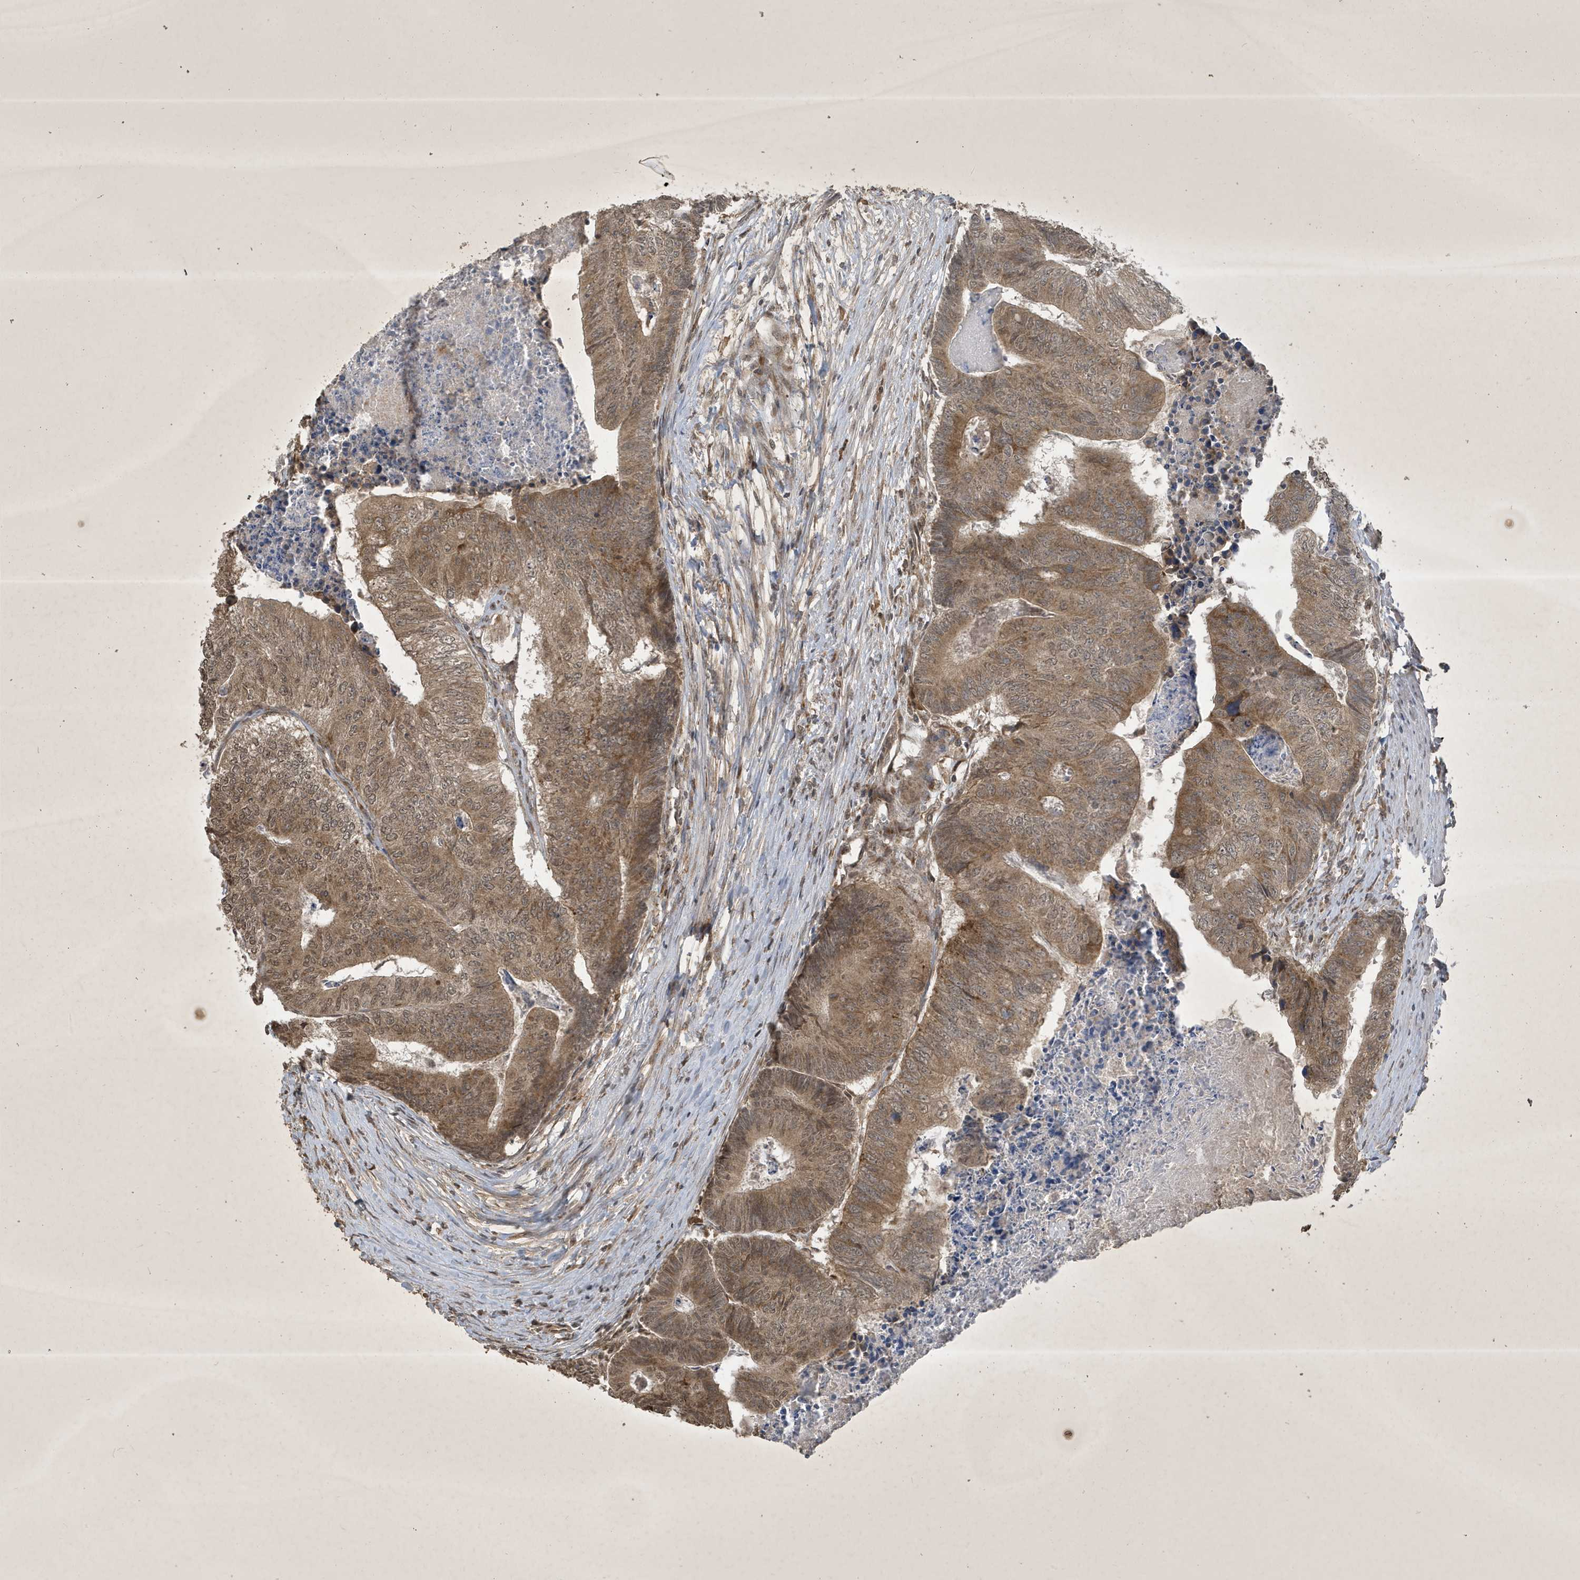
{"staining": {"intensity": "moderate", "quantity": ">75%", "location": "cytoplasmic/membranous,nuclear"}, "tissue": "colorectal cancer", "cell_type": "Tumor cells", "image_type": "cancer", "snomed": [{"axis": "morphology", "description": "Adenocarcinoma, NOS"}, {"axis": "topography", "description": "Colon"}], "caption": "Immunohistochemical staining of colorectal cancer (adenocarcinoma) reveals medium levels of moderate cytoplasmic/membranous and nuclear protein expression in approximately >75% of tumor cells. The staining was performed using DAB to visualize the protein expression in brown, while the nuclei were stained in blue with hematoxylin (Magnification: 20x).", "gene": "STX10", "patient": {"sex": "female", "age": 67}}